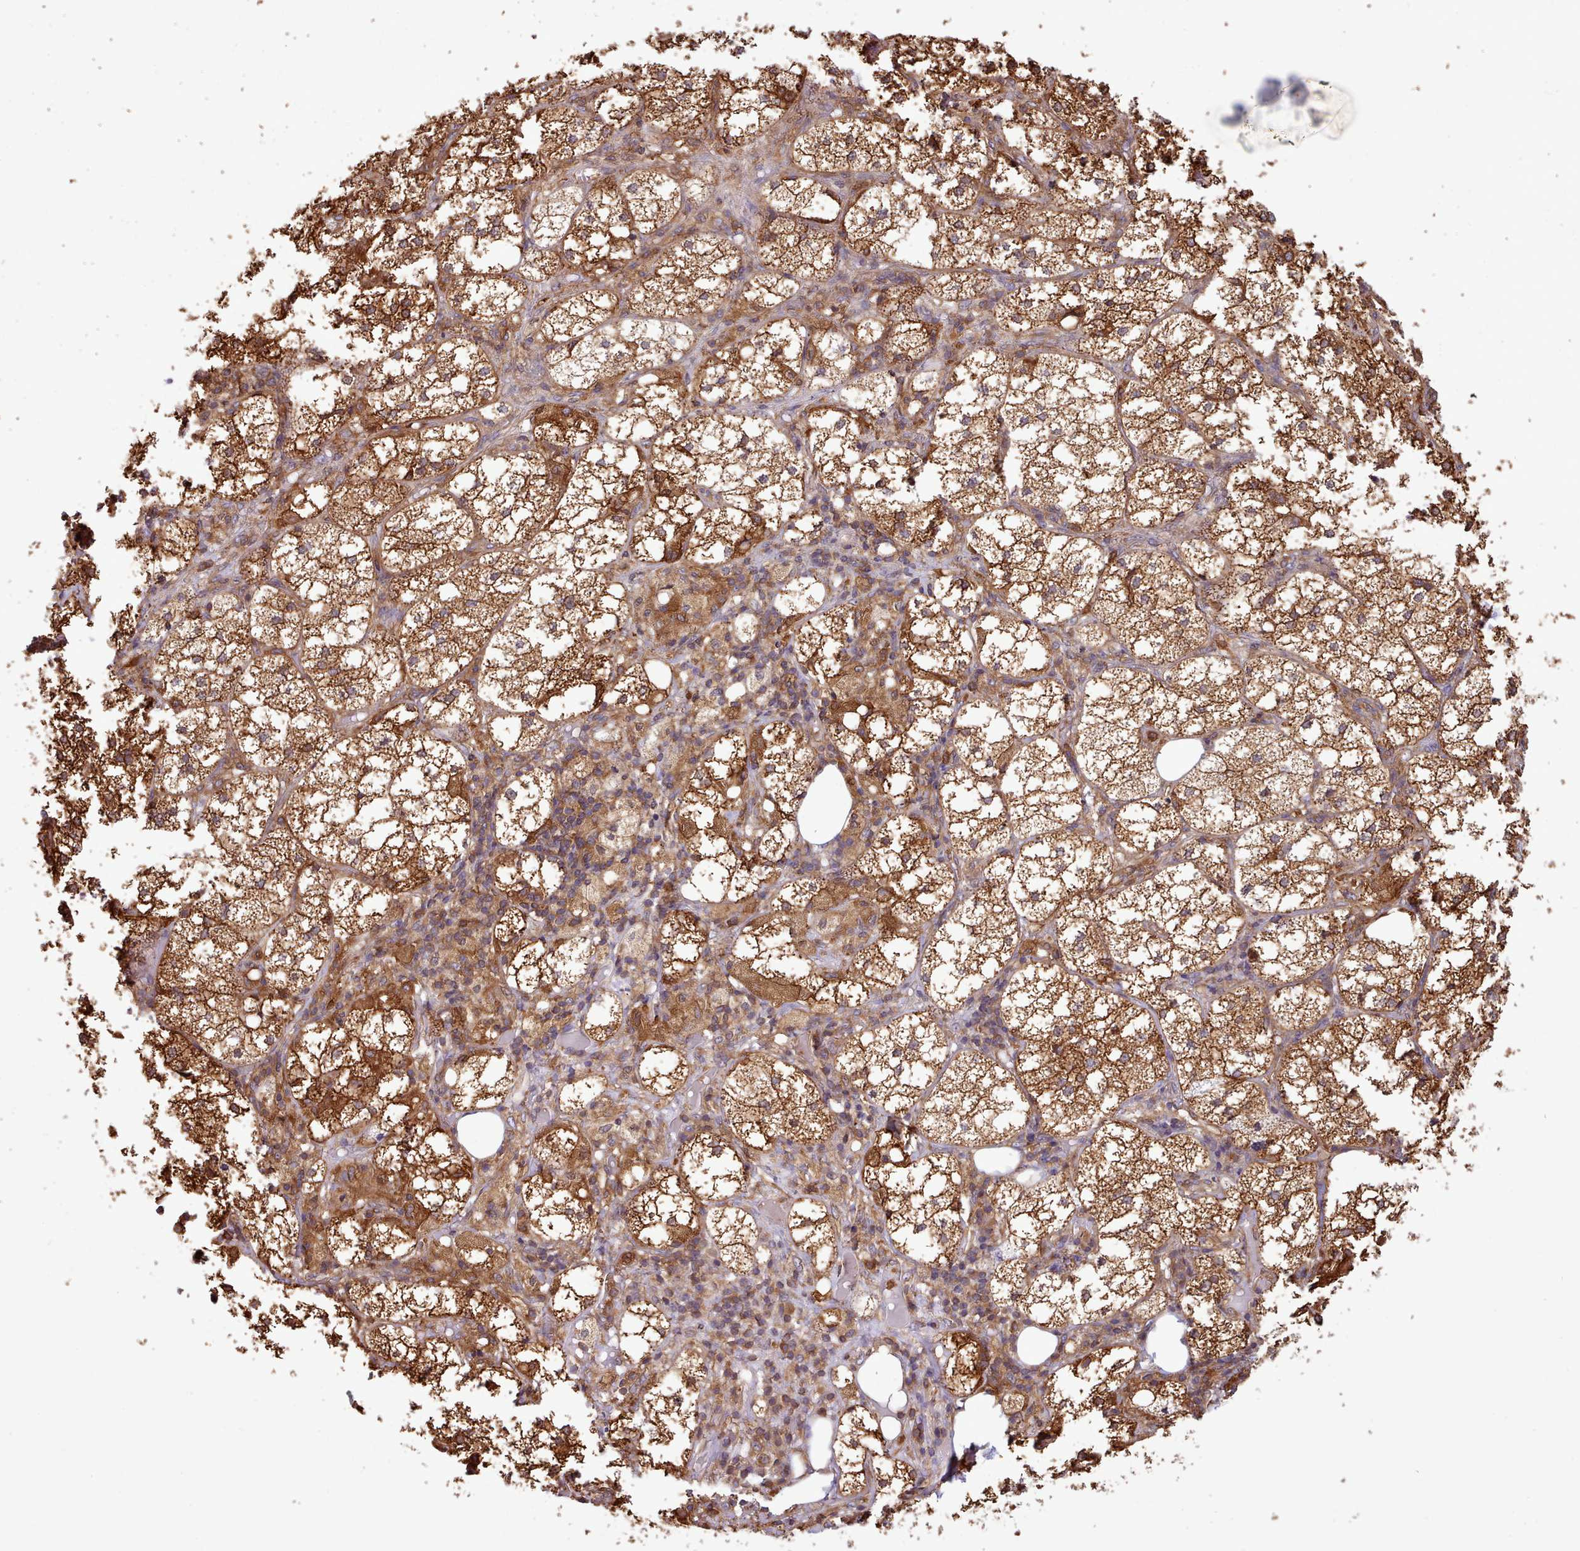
{"staining": {"intensity": "strong", "quantity": ">75%", "location": "cytoplasmic/membranous"}, "tissue": "adrenal gland", "cell_type": "Glandular cells", "image_type": "normal", "snomed": [{"axis": "morphology", "description": "Normal tissue, NOS"}, {"axis": "topography", "description": "Adrenal gland"}], "caption": "Normal adrenal gland displays strong cytoplasmic/membranous staining in approximately >75% of glandular cells, visualized by immunohistochemistry.", "gene": "SLC4A9", "patient": {"sex": "female", "age": 61}}